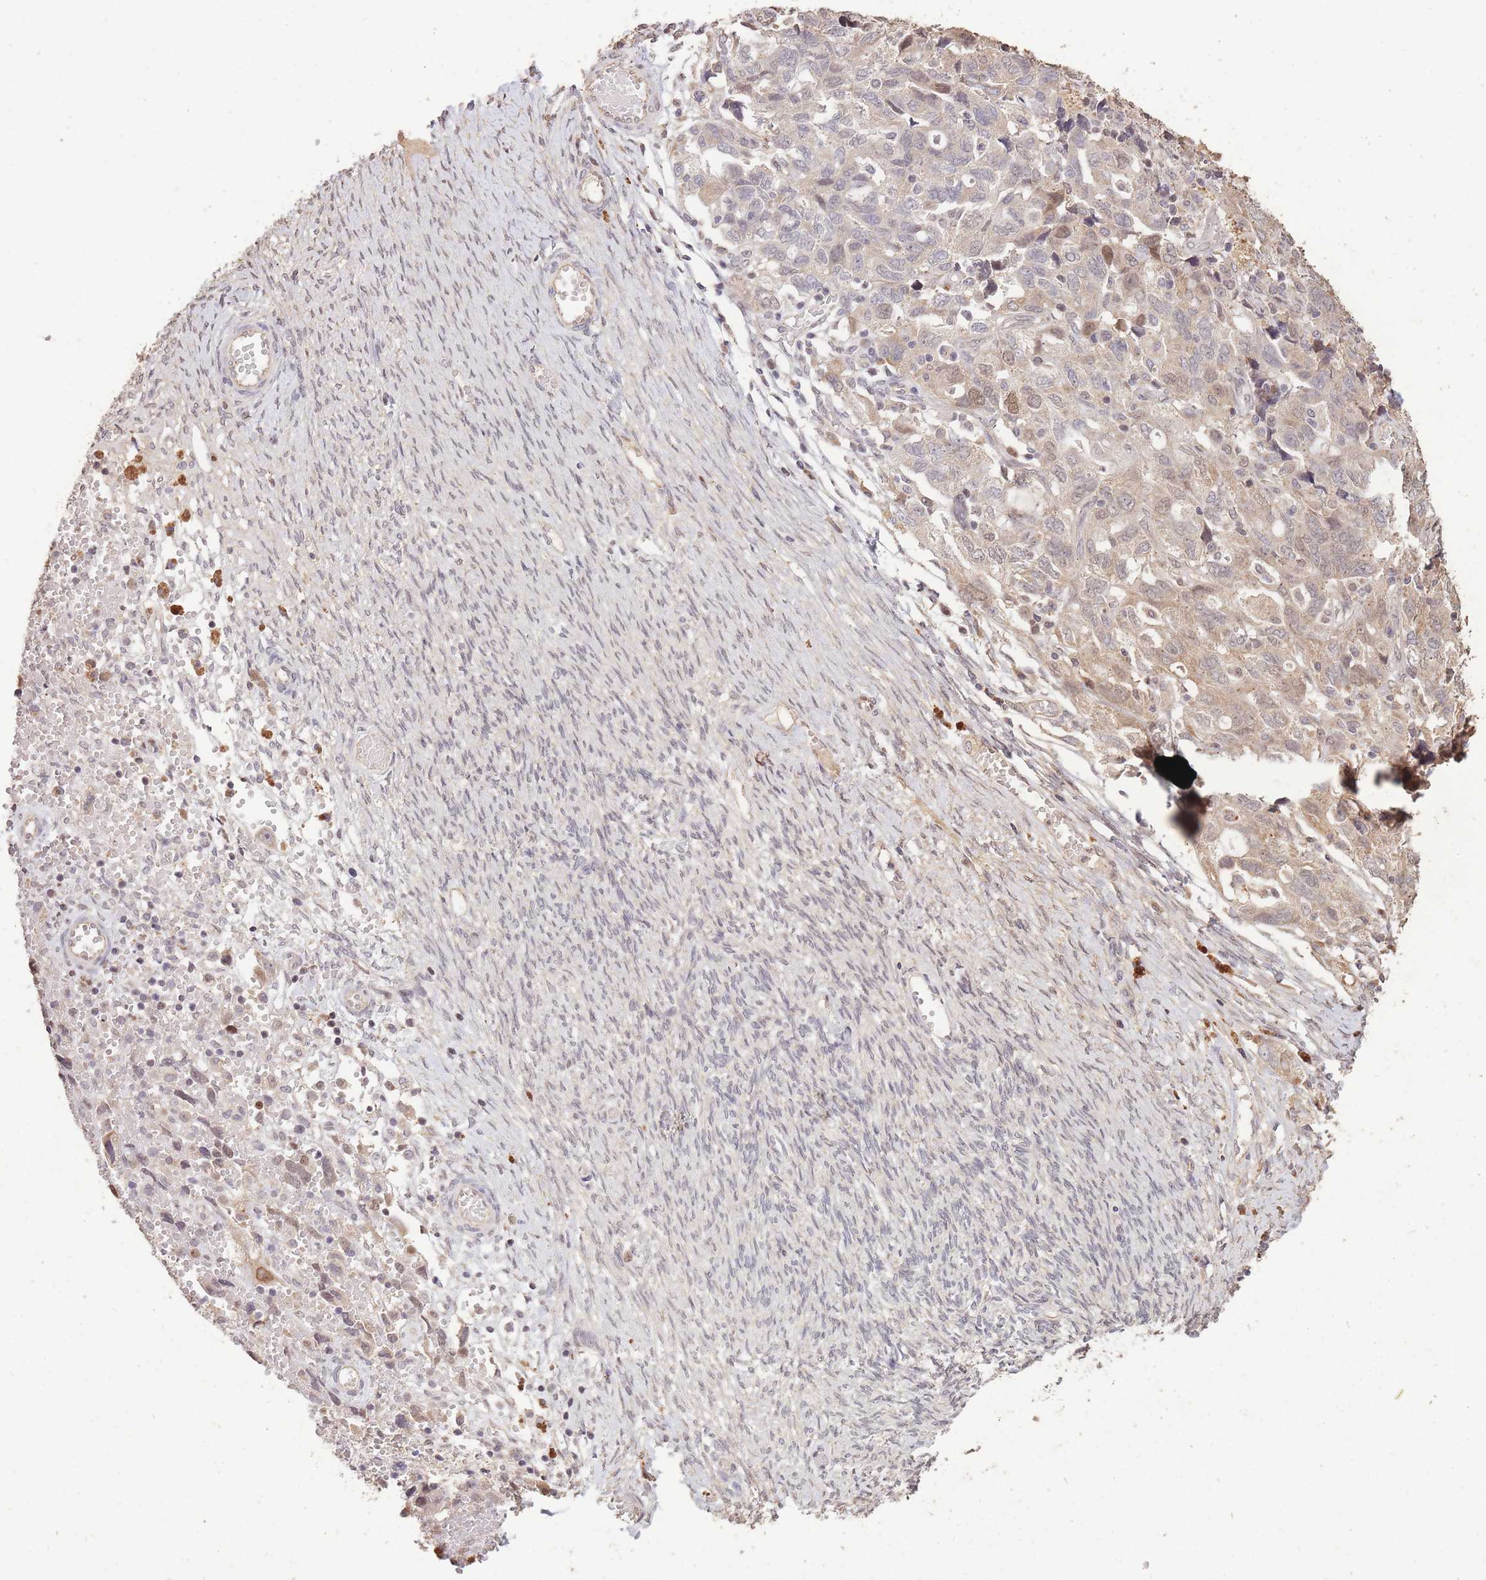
{"staining": {"intensity": "weak", "quantity": "25%-75%", "location": "cytoplasmic/membranous,nuclear"}, "tissue": "ovarian cancer", "cell_type": "Tumor cells", "image_type": "cancer", "snomed": [{"axis": "morphology", "description": "Carcinoma, NOS"}, {"axis": "morphology", "description": "Cystadenocarcinoma, serous, NOS"}, {"axis": "topography", "description": "Ovary"}], "caption": "Immunohistochemistry (IHC) staining of ovarian cancer (carcinoma), which reveals low levels of weak cytoplasmic/membranous and nuclear staining in approximately 25%-75% of tumor cells indicating weak cytoplasmic/membranous and nuclear protein expression. The staining was performed using DAB (3,3'-diaminobenzidine) (brown) for protein detection and nuclei were counterstained in hematoxylin (blue).", "gene": "RGS14", "patient": {"sex": "female", "age": 69}}